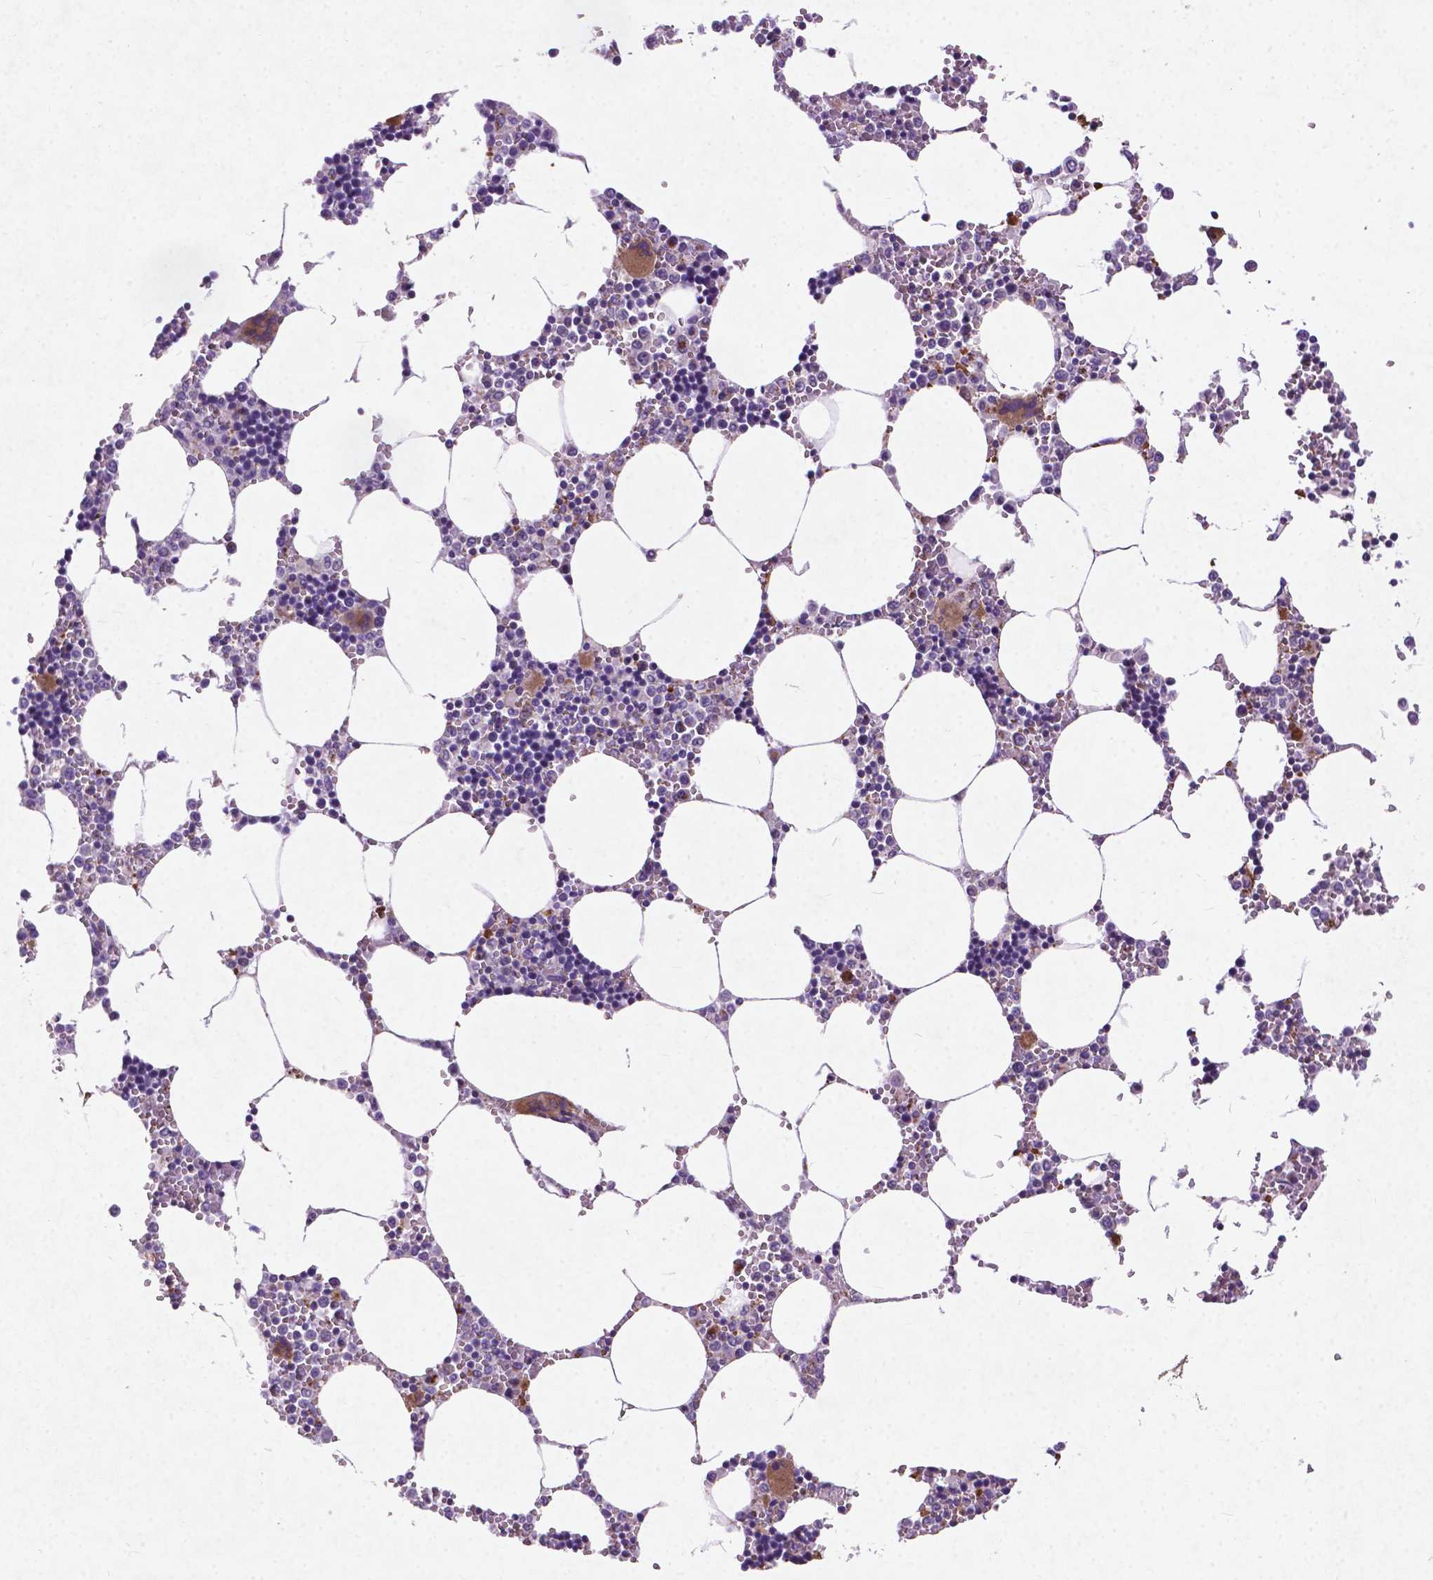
{"staining": {"intensity": "moderate", "quantity": "<25%", "location": "cytoplasmic/membranous"}, "tissue": "bone marrow", "cell_type": "Hematopoietic cells", "image_type": "normal", "snomed": [{"axis": "morphology", "description": "Normal tissue, NOS"}, {"axis": "topography", "description": "Bone marrow"}], "caption": "Immunohistochemical staining of benign human bone marrow exhibits moderate cytoplasmic/membranous protein expression in about <25% of hematopoietic cells.", "gene": "ATG4D", "patient": {"sex": "male", "age": 54}}